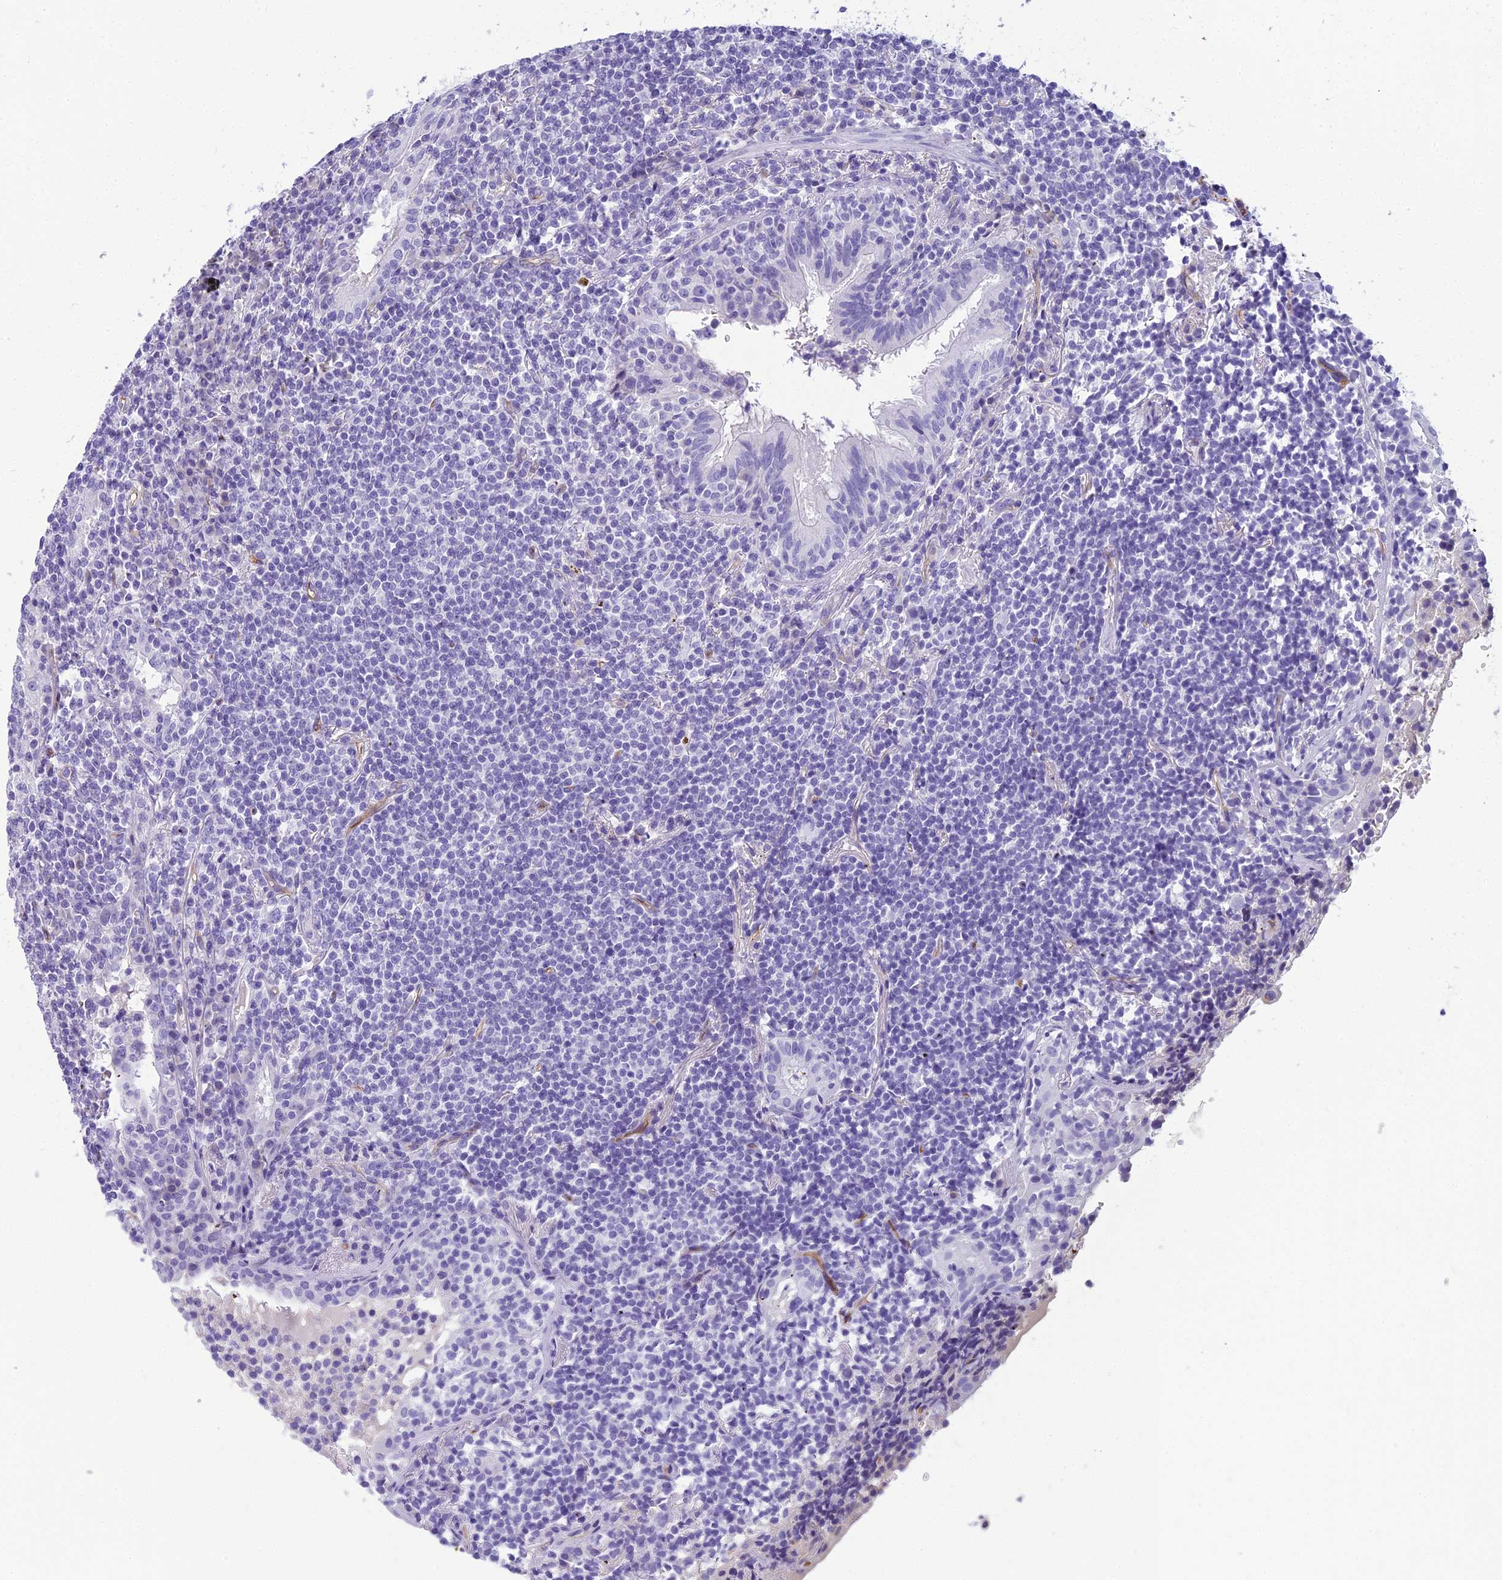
{"staining": {"intensity": "negative", "quantity": "none", "location": "none"}, "tissue": "lymphoma", "cell_type": "Tumor cells", "image_type": "cancer", "snomed": [{"axis": "morphology", "description": "Malignant lymphoma, non-Hodgkin's type, Low grade"}, {"axis": "topography", "description": "Lung"}], "caption": "A histopathology image of lymphoma stained for a protein shows no brown staining in tumor cells. (Brightfield microscopy of DAB (3,3'-diaminobenzidine) IHC at high magnification).", "gene": "NINJ1", "patient": {"sex": "female", "age": 71}}